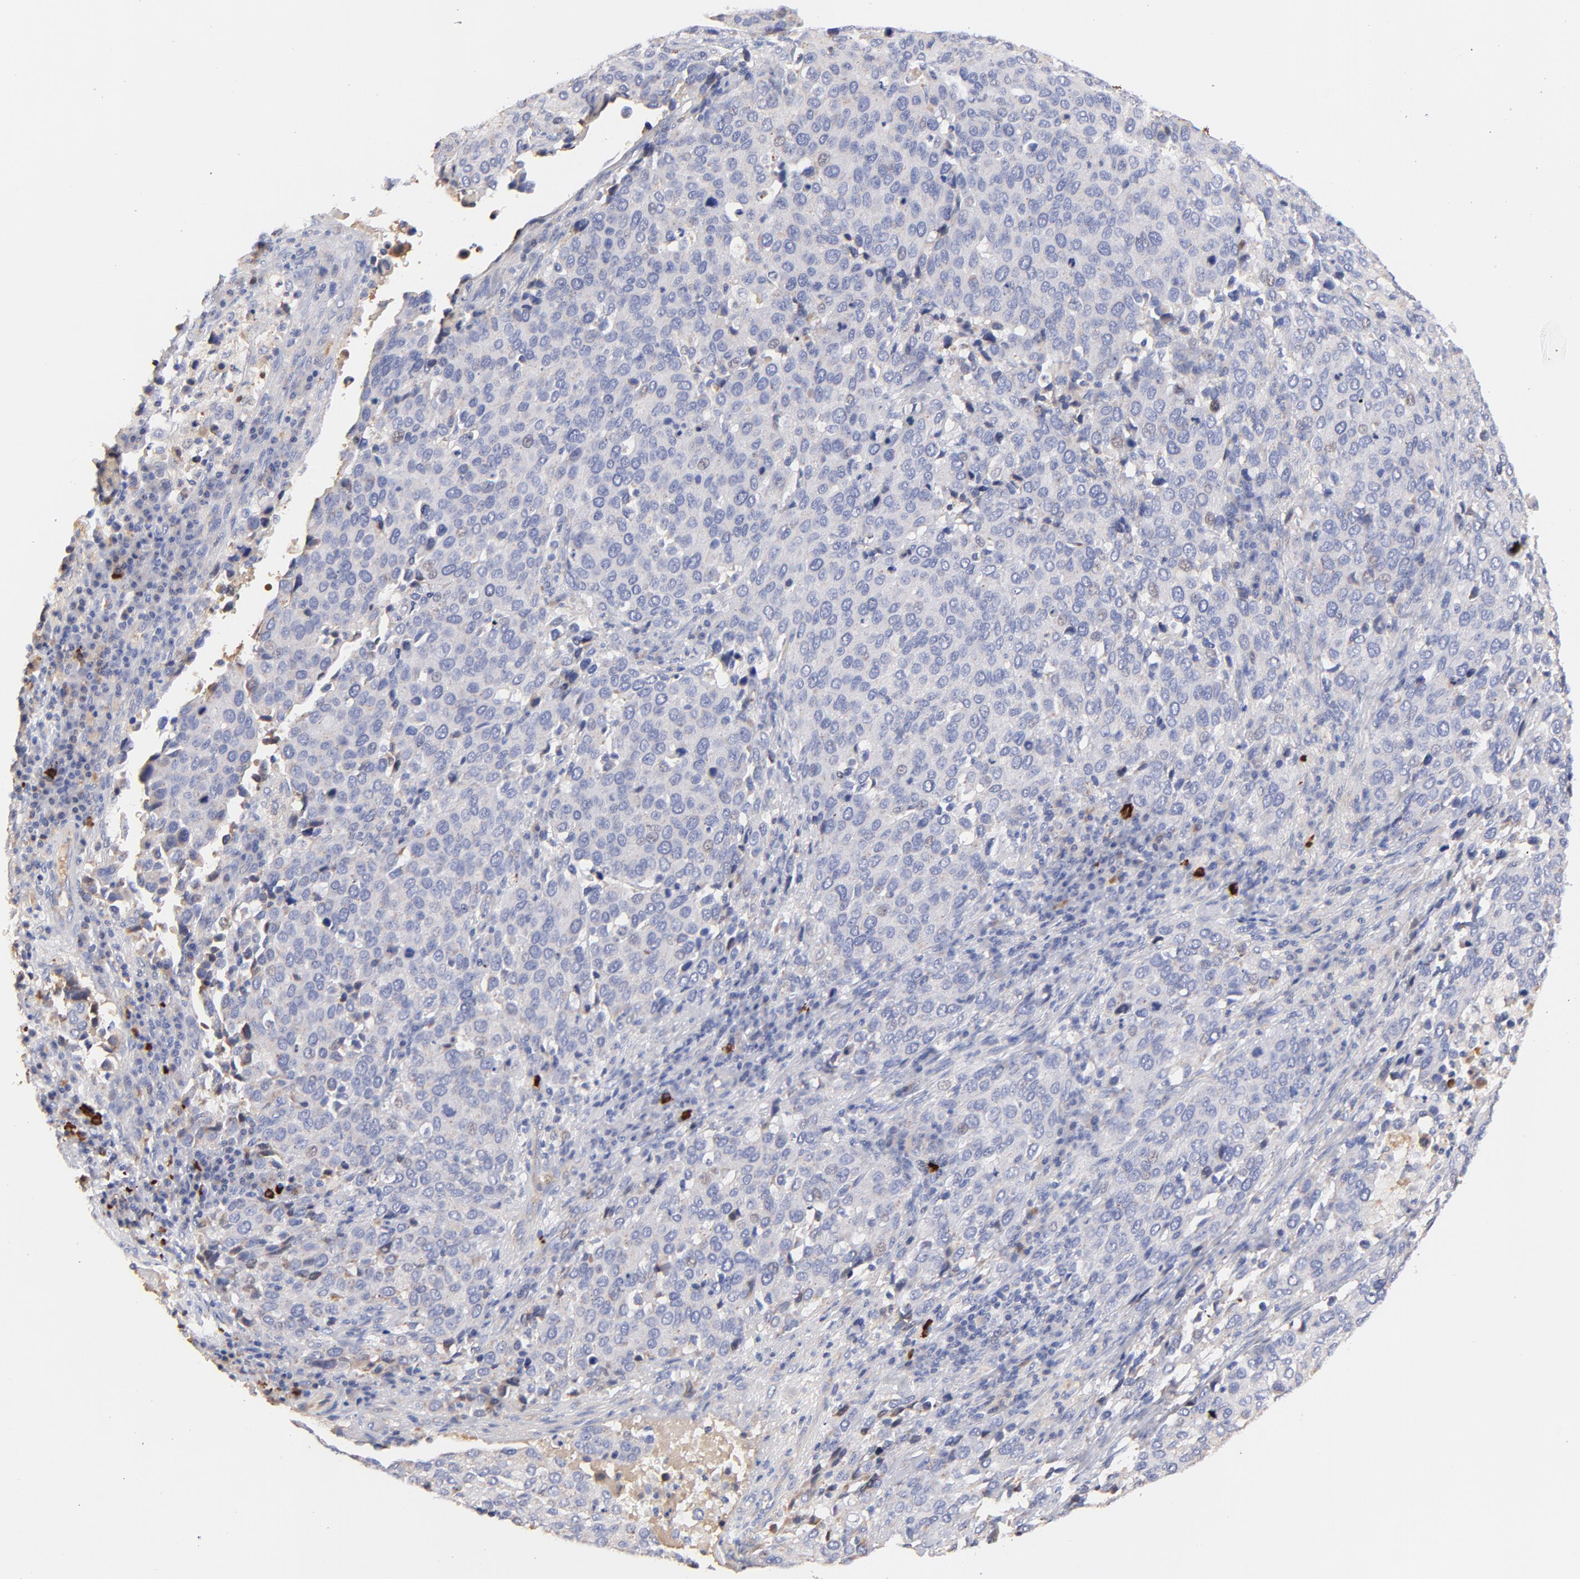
{"staining": {"intensity": "negative", "quantity": "none", "location": "none"}, "tissue": "cervical cancer", "cell_type": "Tumor cells", "image_type": "cancer", "snomed": [{"axis": "morphology", "description": "Squamous cell carcinoma, NOS"}, {"axis": "topography", "description": "Cervix"}], "caption": "This is an immunohistochemistry (IHC) image of human cervical squamous cell carcinoma. There is no staining in tumor cells.", "gene": "IGLV7-43", "patient": {"sex": "female", "age": 54}}